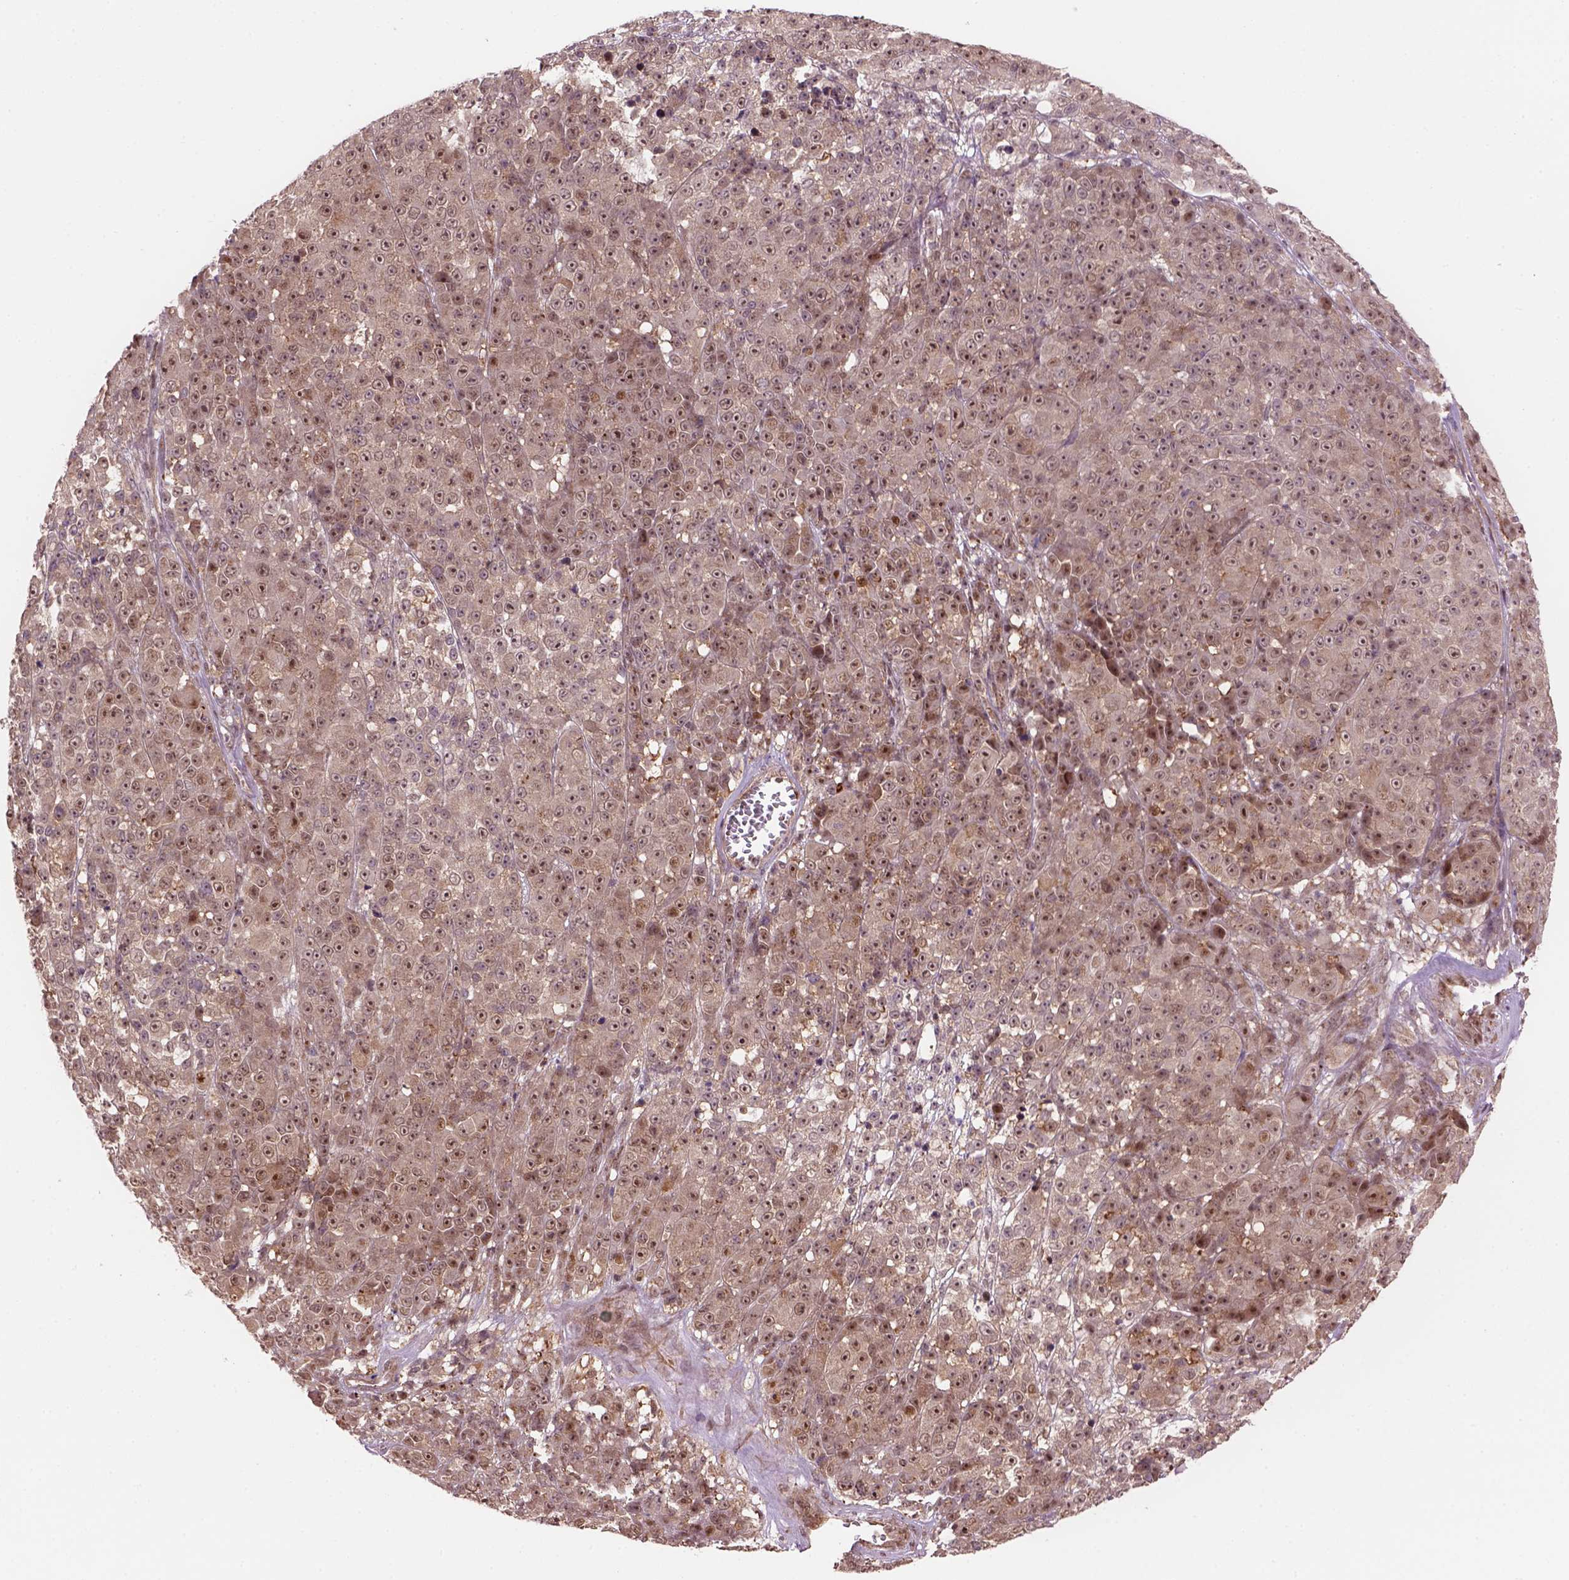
{"staining": {"intensity": "moderate", "quantity": "<25%", "location": "cytoplasmic/membranous,nuclear"}, "tissue": "melanoma", "cell_type": "Tumor cells", "image_type": "cancer", "snomed": [{"axis": "morphology", "description": "Malignant melanoma, NOS"}, {"axis": "topography", "description": "Skin"}, {"axis": "topography", "description": "Skin of back"}], "caption": "Malignant melanoma stained with DAB IHC demonstrates low levels of moderate cytoplasmic/membranous and nuclear positivity in about <25% of tumor cells. Nuclei are stained in blue.", "gene": "PSMD11", "patient": {"sex": "male", "age": 91}}